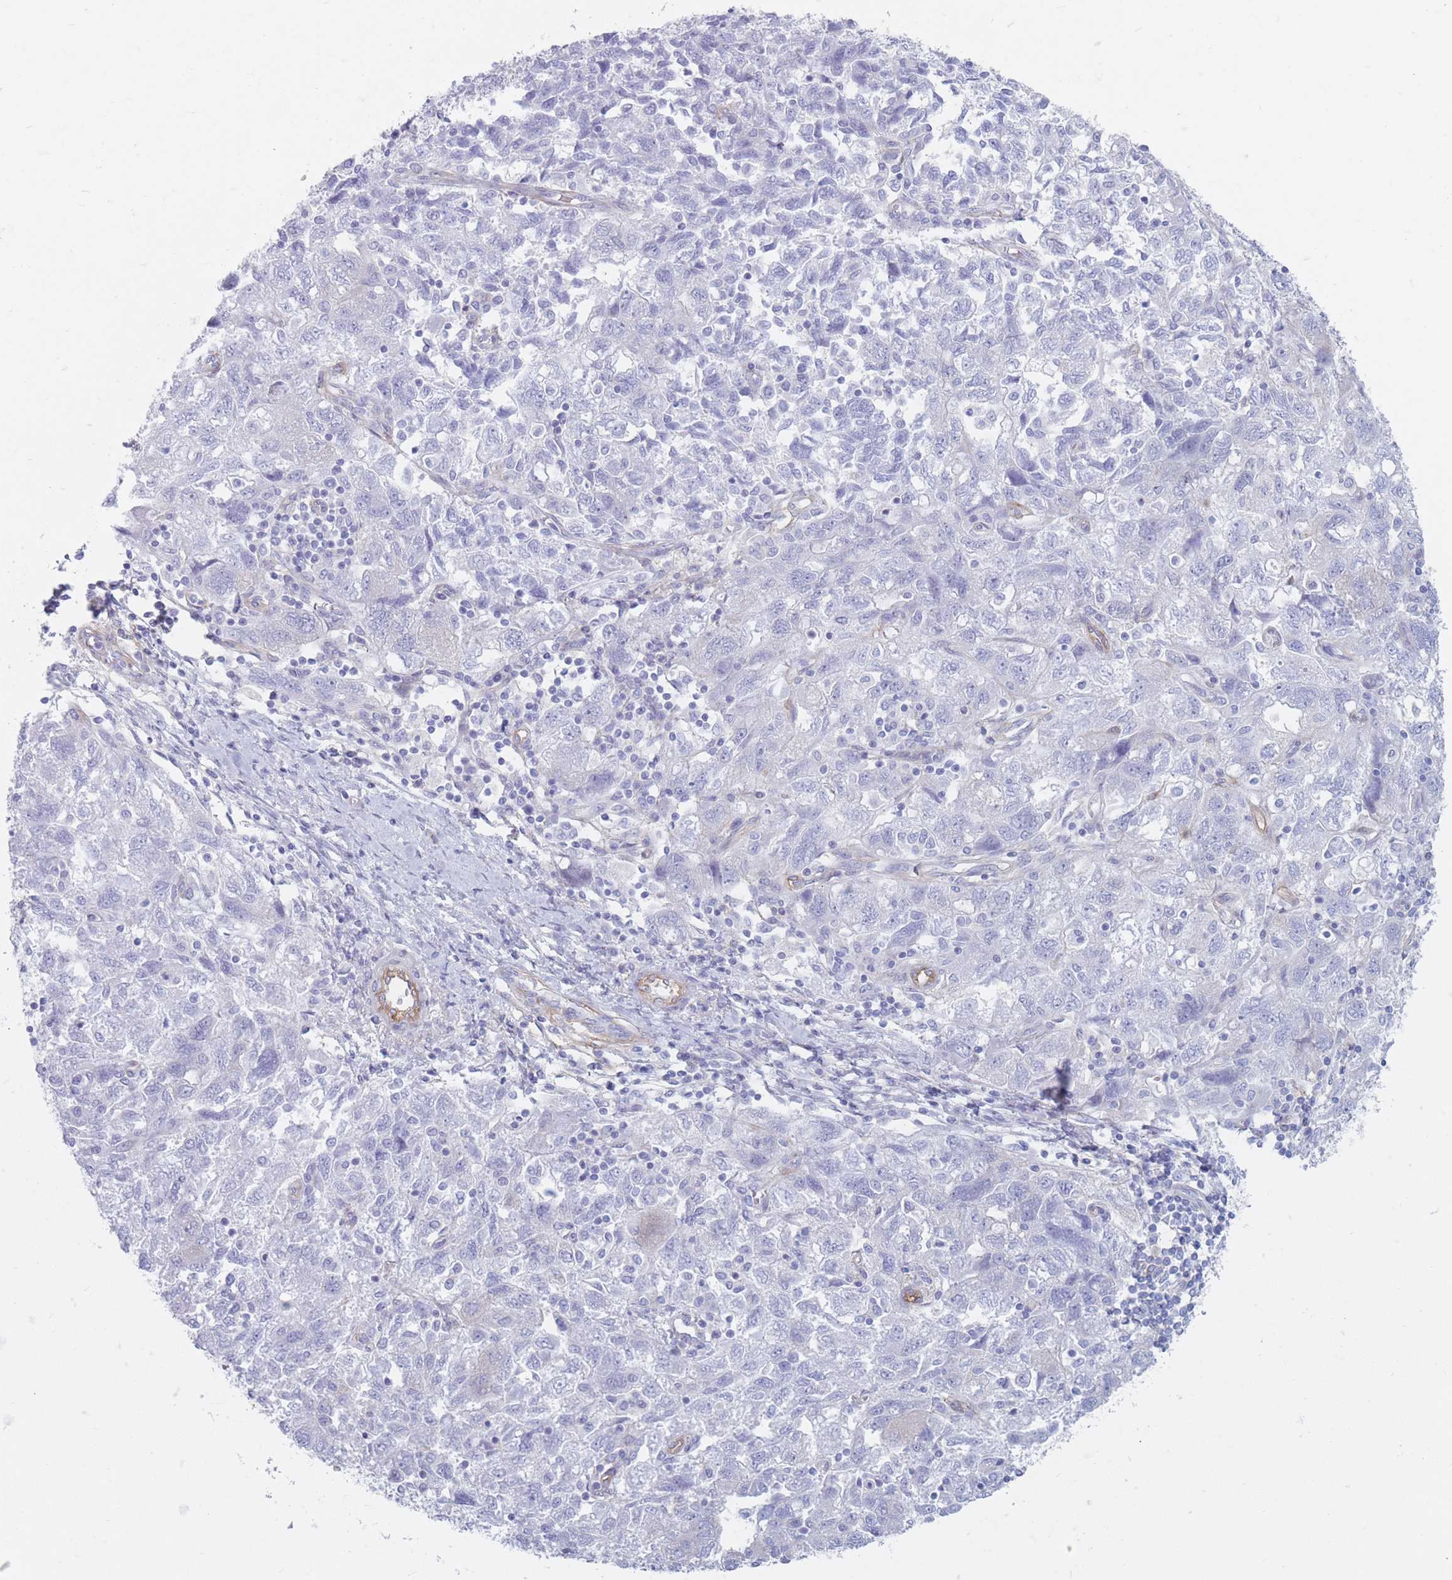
{"staining": {"intensity": "negative", "quantity": "none", "location": "none"}, "tissue": "ovarian cancer", "cell_type": "Tumor cells", "image_type": "cancer", "snomed": [{"axis": "morphology", "description": "Carcinoma, NOS"}, {"axis": "morphology", "description": "Cystadenocarcinoma, serous, NOS"}, {"axis": "topography", "description": "Ovary"}], "caption": "IHC of ovarian cancer (carcinoma) exhibits no expression in tumor cells.", "gene": "PLPP1", "patient": {"sex": "female", "age": 69}}